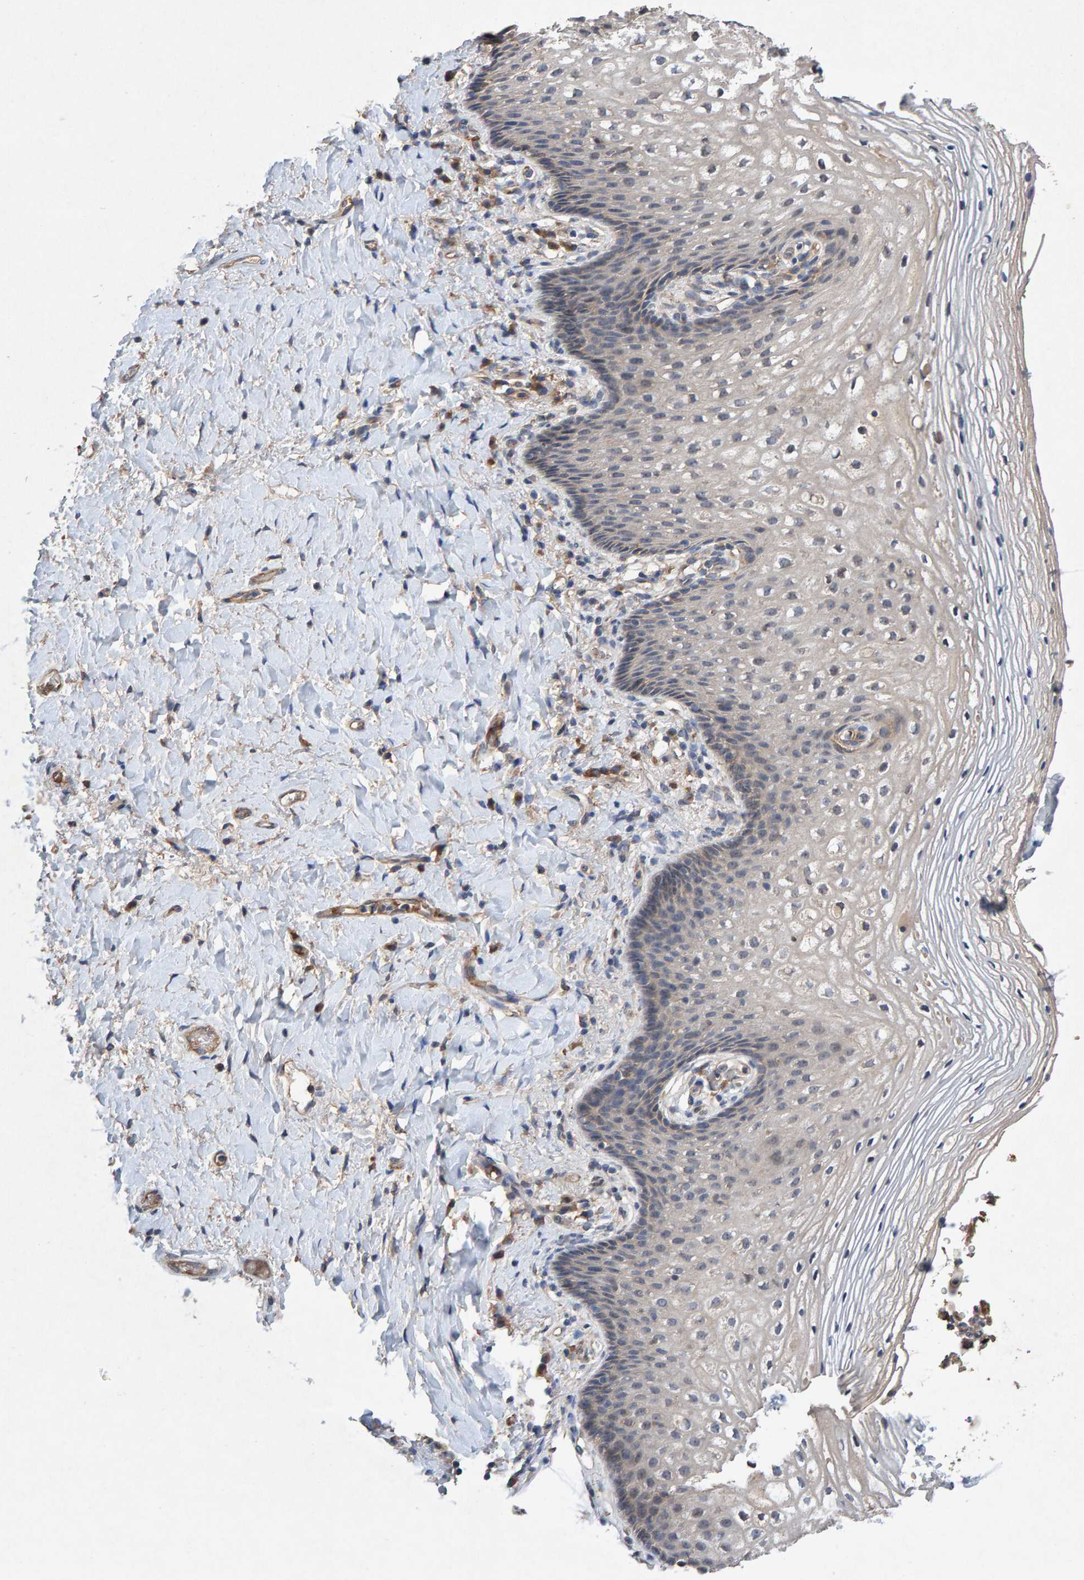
{"staining": {"intensity": "weak", "quantity": "<25%", "location": "cytoplasmic/membranous"}, "tissue": "vagina", "cell_type": "Squamous epithelial cells", "image_type": "normal", "snomed": [{"axis": "morphology", "description": "Normal tissue, NOS"}, {"axis": "topography", "description": "Vagina"}], "caption": "The IHC micrograph has no significant expression in squamous epithelial cells of vagina. Nuclei are stained in blue.", "gene": "EFR3A", "patient": {"sex": "female", "age": 60}}